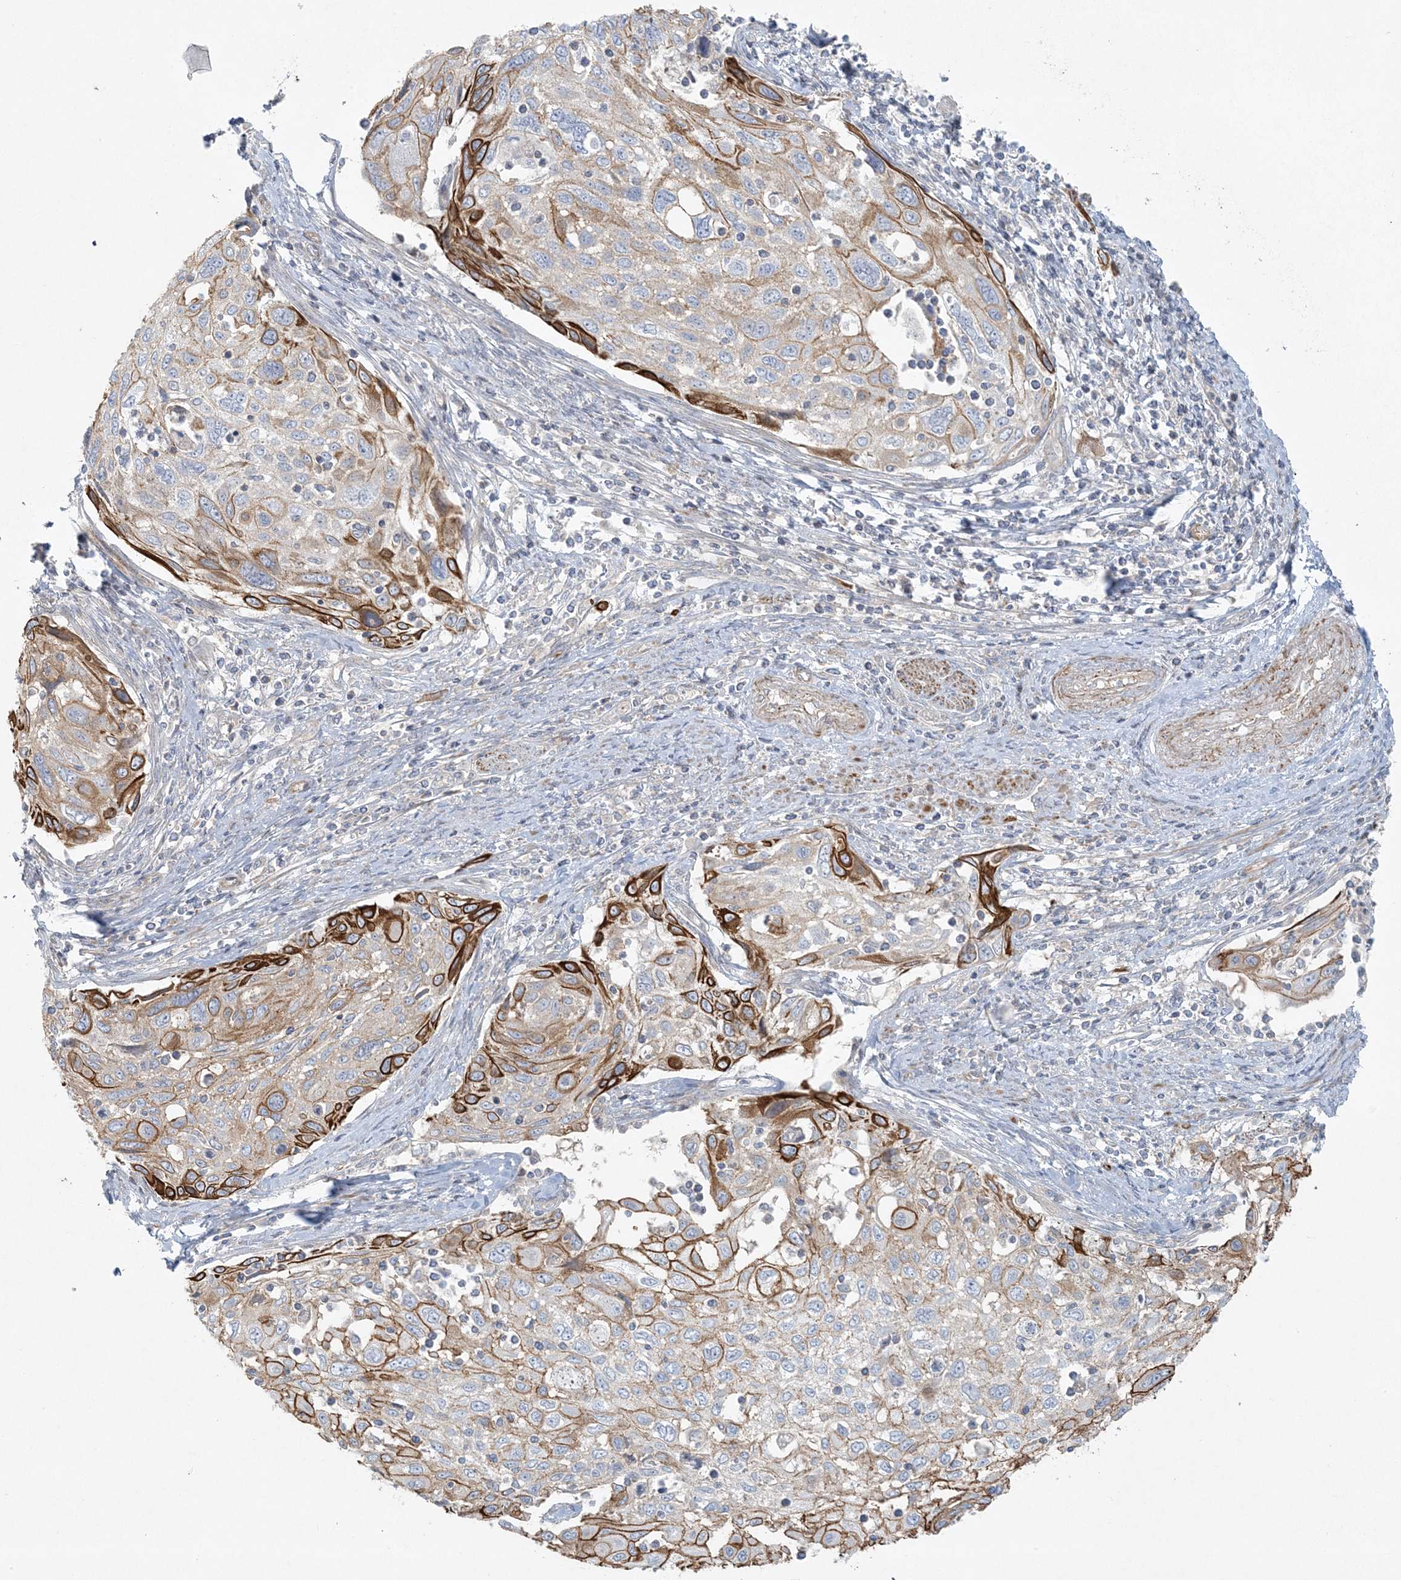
{"staining": {"intensity": "strong", "quantity": "25%-75%", "location": "cytoplasmic/membranous"}, "tissue": "cervical cancer", "cell_type": "Tumor cells", "image_type": "cancer", "snomed": [{"axis": "morphology", "description": "Squamous cell carcinoma, NOS"}, {"axis": "topography", "description": "Cervix"}], "caption": "Squamous cell carcinoma (cervical) stained with immunohistochemistry (IHC) shows strong cytoplasmic/membranous positivity in about 25%-75% of tumor cells. The protein of interest is shown in brown color, while the nuclei are stained blue.", "gene": "PIK3R4", "patient": {"sex": "female", "age": 70}}